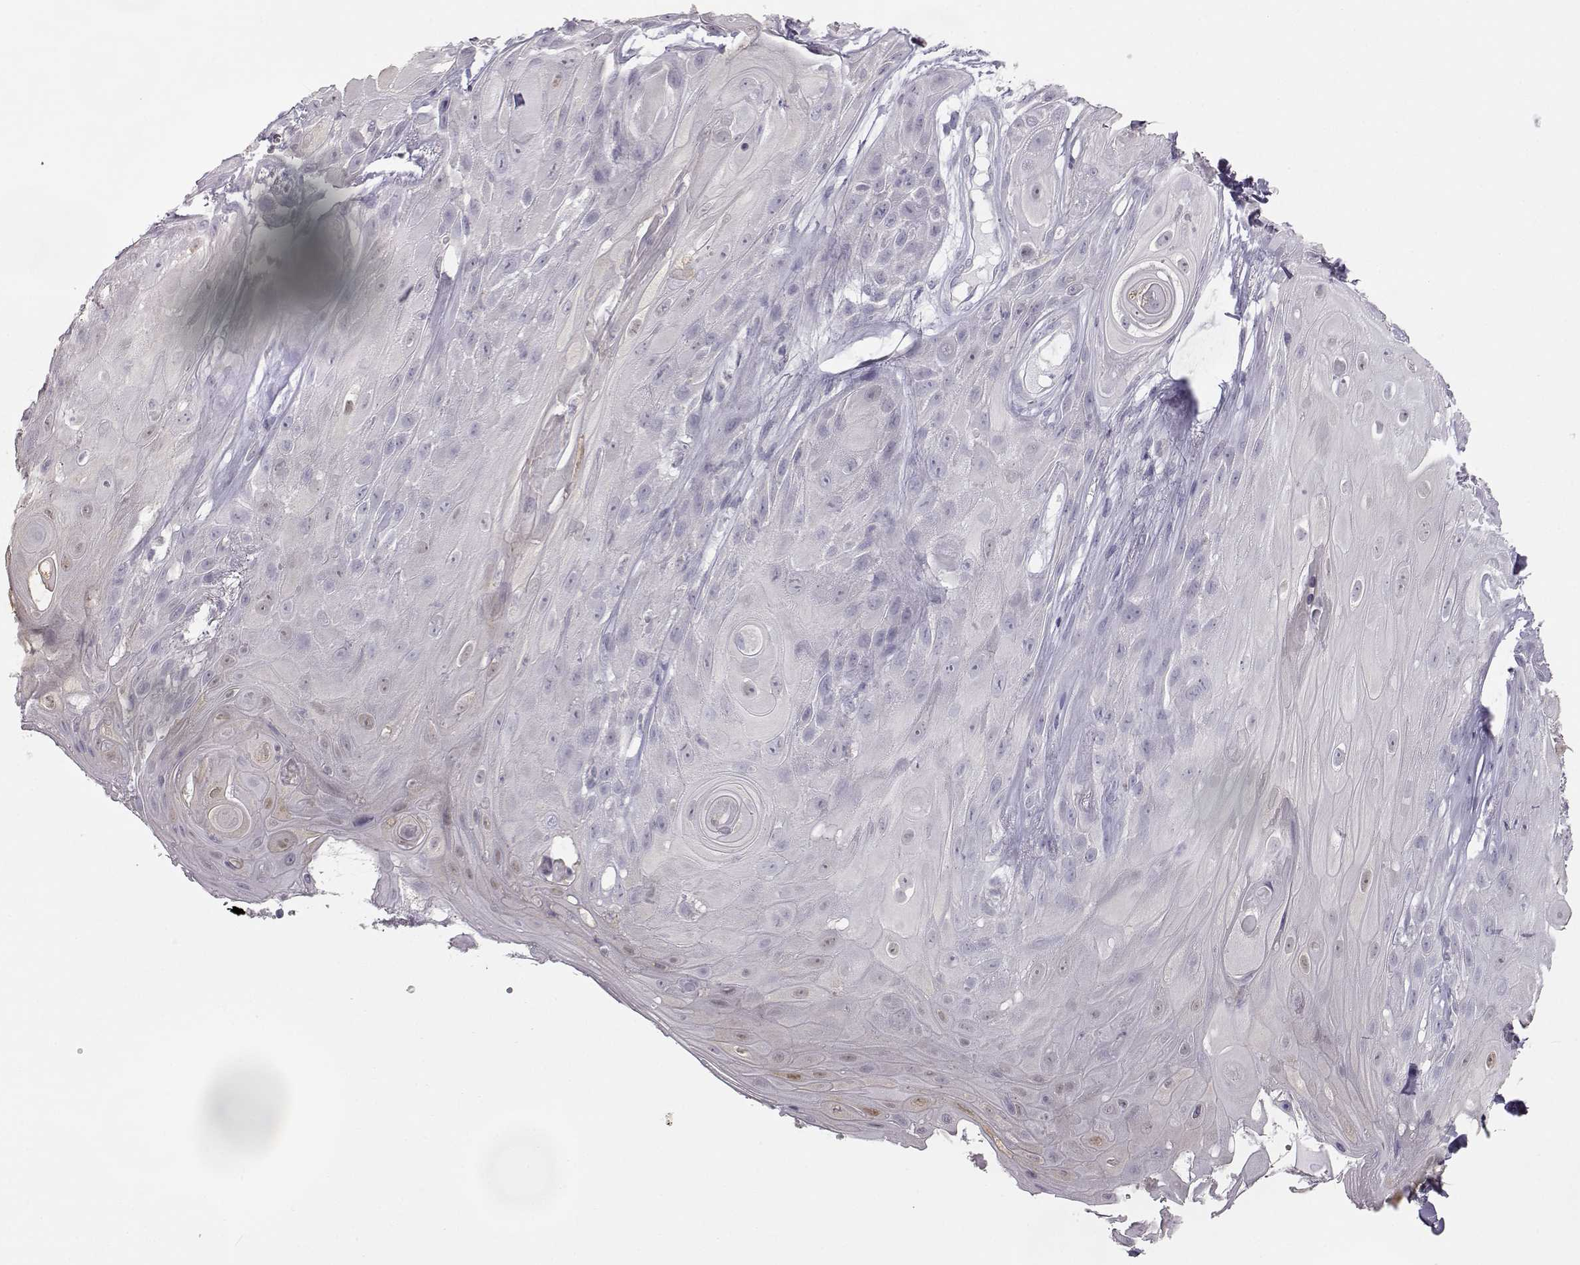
{"staining": {"intensity": "negative", "quantity": "none", "location": "none"}, "tissue": "skin cancer", "cell_type": "Tumor cells", "image_type": "cancer", "snomed": [{"axis": "morphology", "description": "Squamous cell carcinoma, NOS"}, {"axis": "topography", "description": "Skin"}], "caption": "Protein analysis of skin cancer exhibits no significant expression in tumor cells.", "gene": "MYCBPAP", "patient": {"sex": "male", "age": 62}}